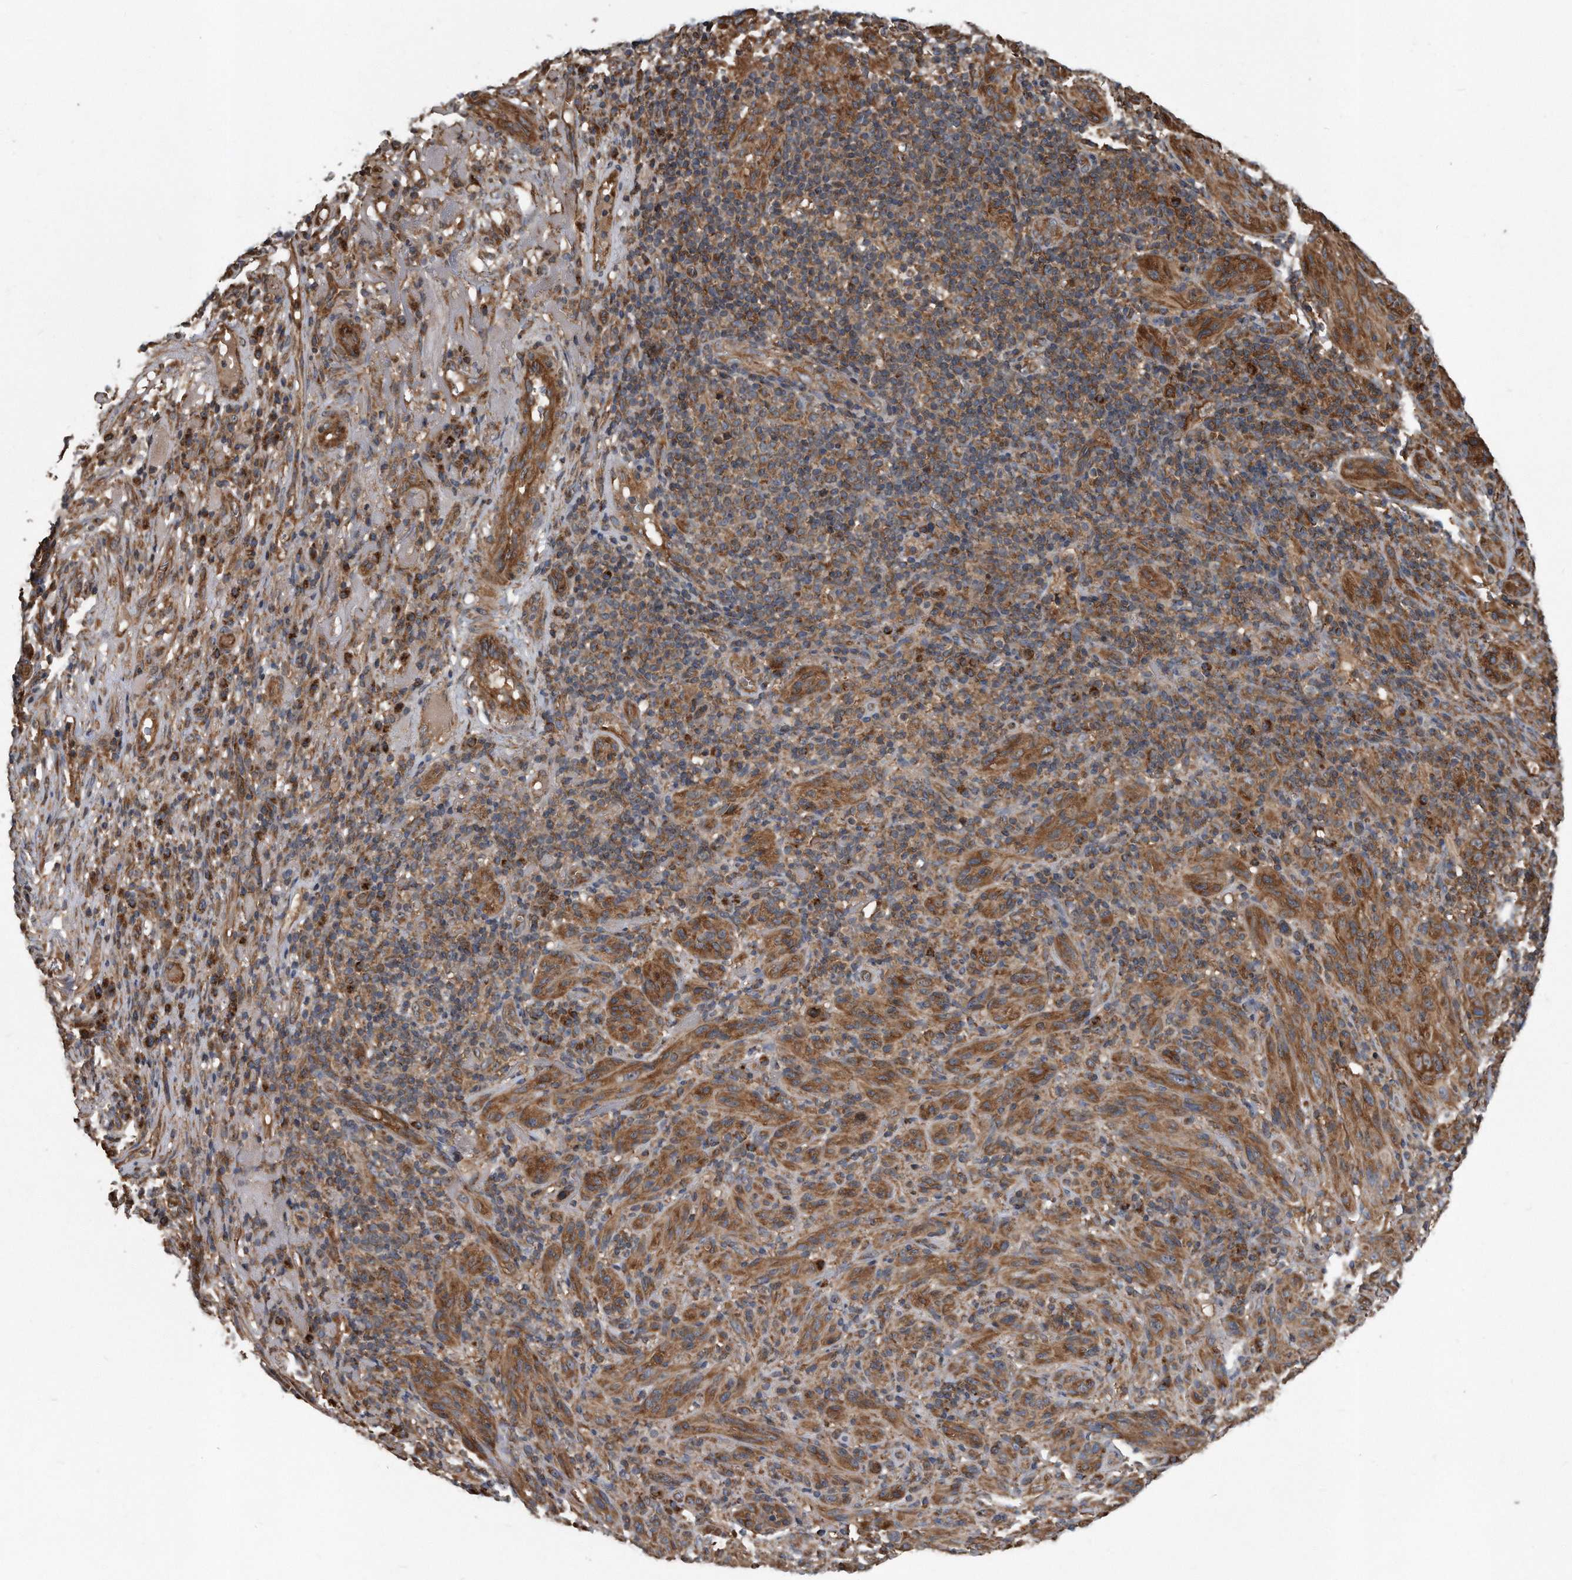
{"staining": {"intensity": "moderate", "quantity": ">75%", "location": "cytoplasmic/membranous"}, "tissue": "melanoma", "cell_type": "Tumor cells", "image_type": "cancer", "snomed": [{"axis": "morphology", "description": "Malignant melanoma, NOS"}, {"axis": "topography", "description": "Skin of head"}], "caption": "High-power microscopy captured an immunohistochemistry photomicrograph of melanoma, revealing moderate cytoplasmic/membranous positivity in about >75% of tumor cells.", "gene": "FAM136A", "patient": {"sex": "male", "age": 96}}